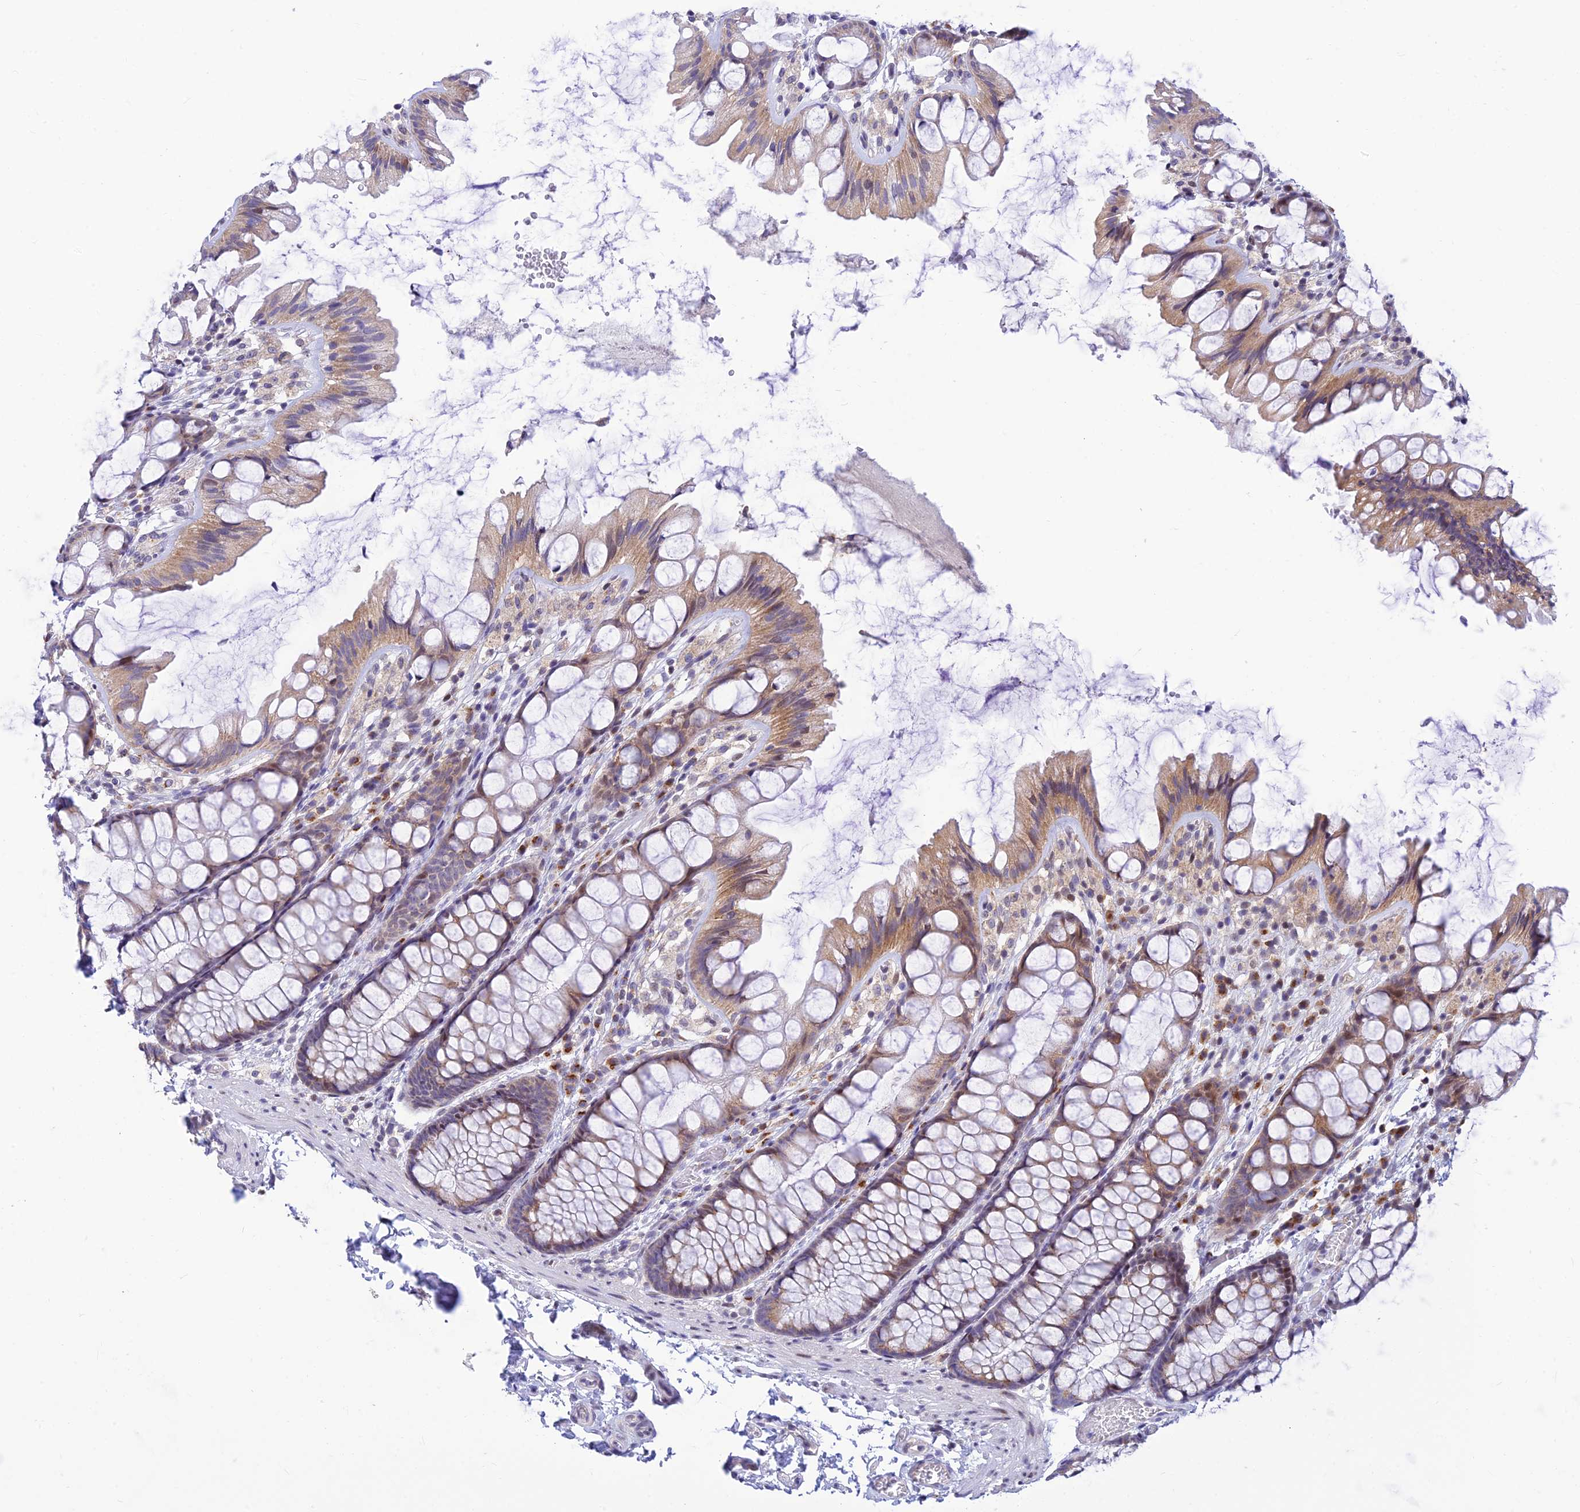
{"staining": {"intensity": "negative", "quantity": "none", "location": "none"}, "tissue": "colon", "cell_type": "Endothelial cells", "image_type": "normal", "snomed": [{"axis": "morphology", "description": "Normal tissue, NOS"}, {"axis": "topography", "description": "Colon"}], "caption": "Immunohistochemical staining of unremarkable colon reveals no significant staining in endothelial cells.", "gene": "INKA1", "patient": {"sex": "male", "age": 47}}